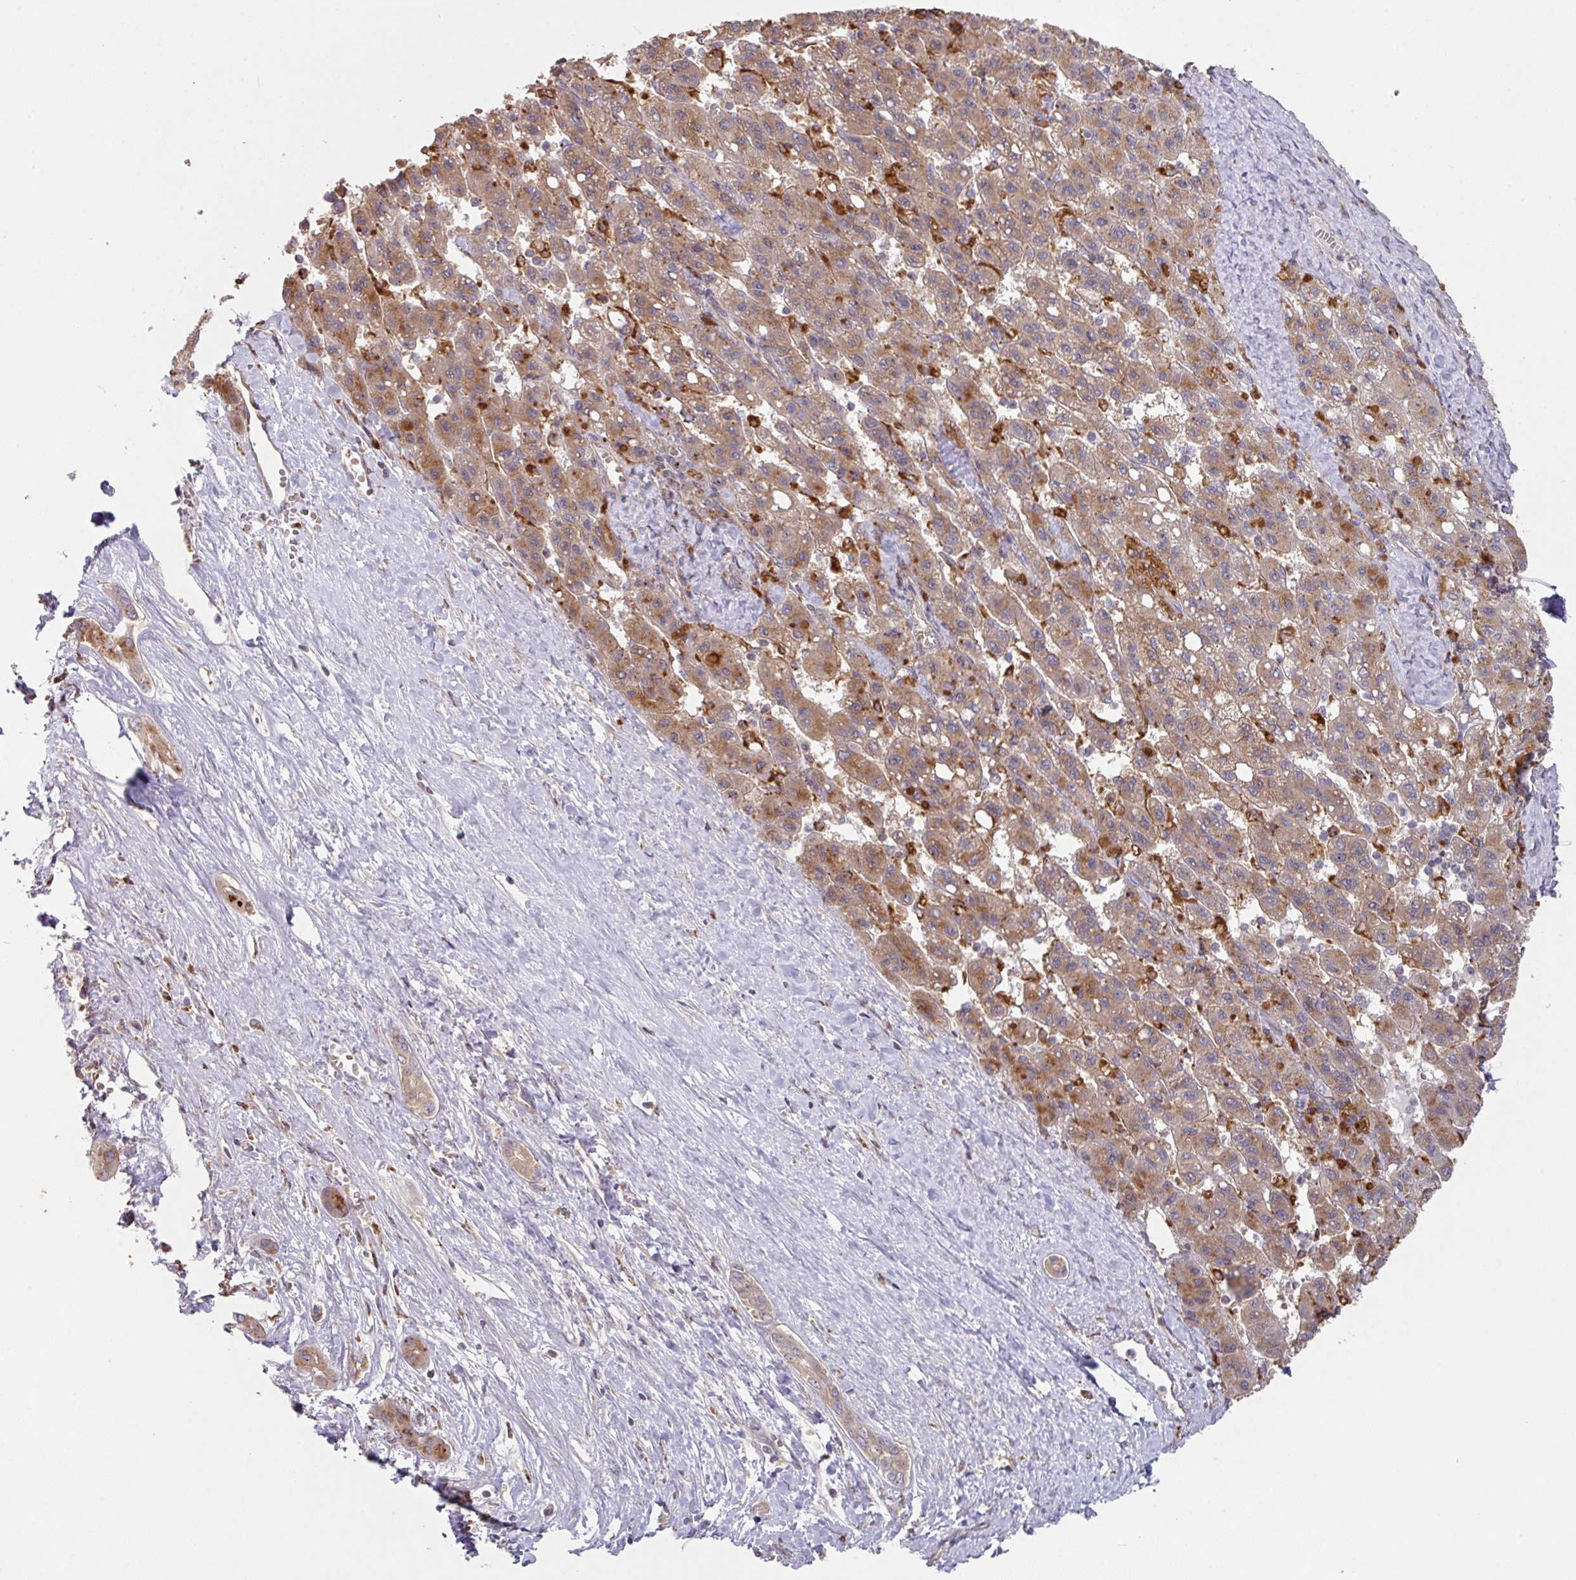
{"staining": {"intensity": "moderate", "quantity": ">75%", "location": "cytoplasmic/membranous"}, "tissue": "liver cancer", "cell_type": "Tumor cells", "image_type": "cancer", "snomed": [{"axis": "morphology", "description": "Carcinoma, Hepatocellular, NOS"}, {"axis": "topography", "description": "Liver"}], "caption": "Immunohistochemistry (IHC) of human liver cancer displays medium levels of moderate cytoplasmic/membranous staining in about >75% of tumor cells. The protein is shown in brown color, while the nuclei are stained blue.", "gene": "TRIM14", "patient": {"sex": "female", "age": 82}}